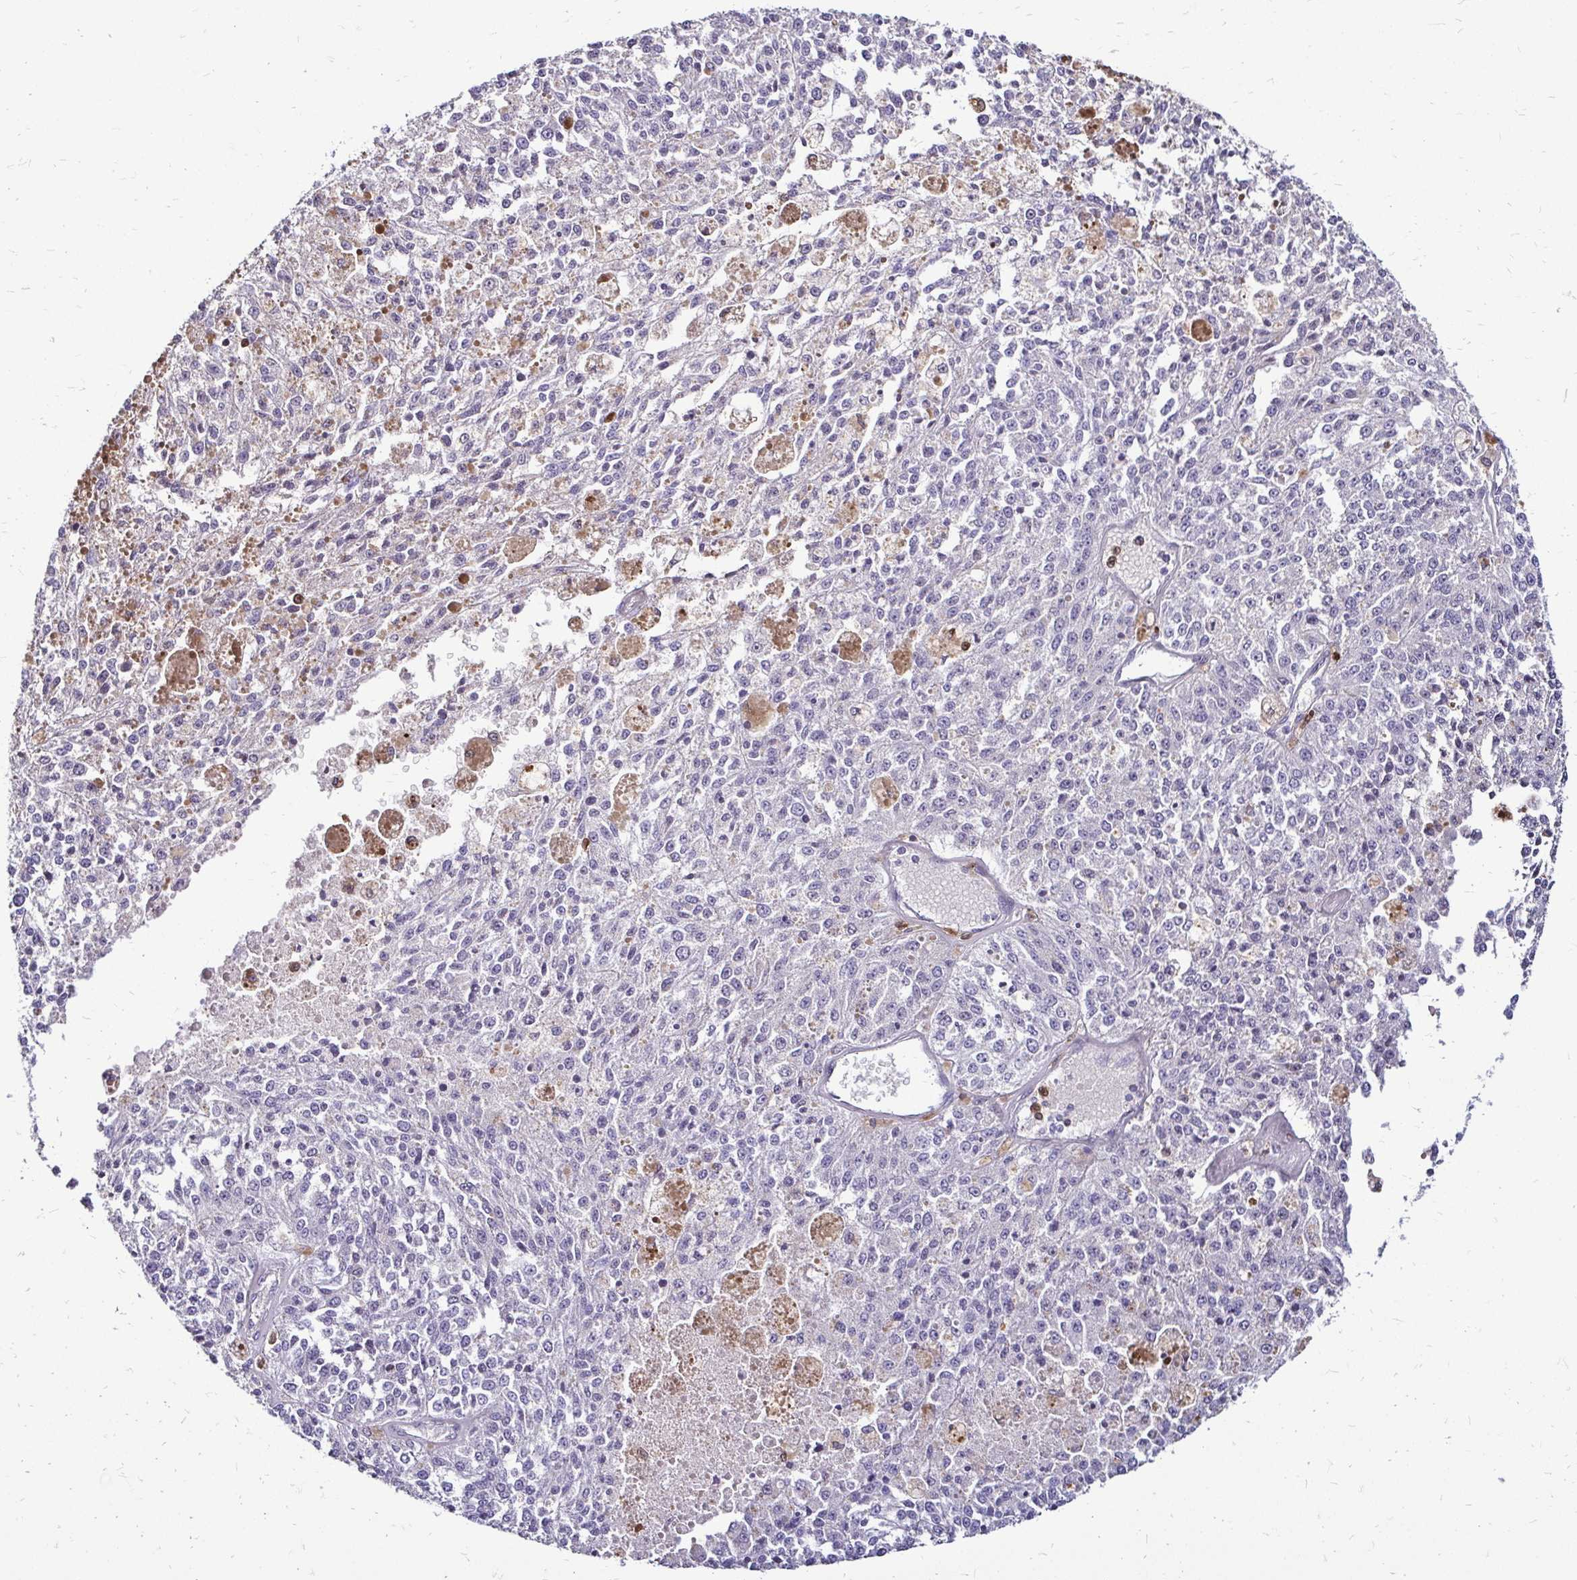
{"staining": {"intensity": "negative", "quantity": "none", "location": "none"}, "tissue": "melanoma", "cell_type": "Tumor cells", "image_type": "cancer", "snomed": [{"axis": "morphology", "description": "Malignant melanoma, Metastatic site"}, {"axis": "topography", "description": "Lymph node"}], "caption": "Tumor cells are negative for protein expression in human malignant melanoma (metastatic site). The staining was performed using DAB (3,3'-diaminobenzidine) to visualize the protein expression in brown, while the nuclei were stained in blue with hematoxylin (Magnification: 20x).", "gene": "ZFP1", "patient": {"sex": "female", "age": 64}}